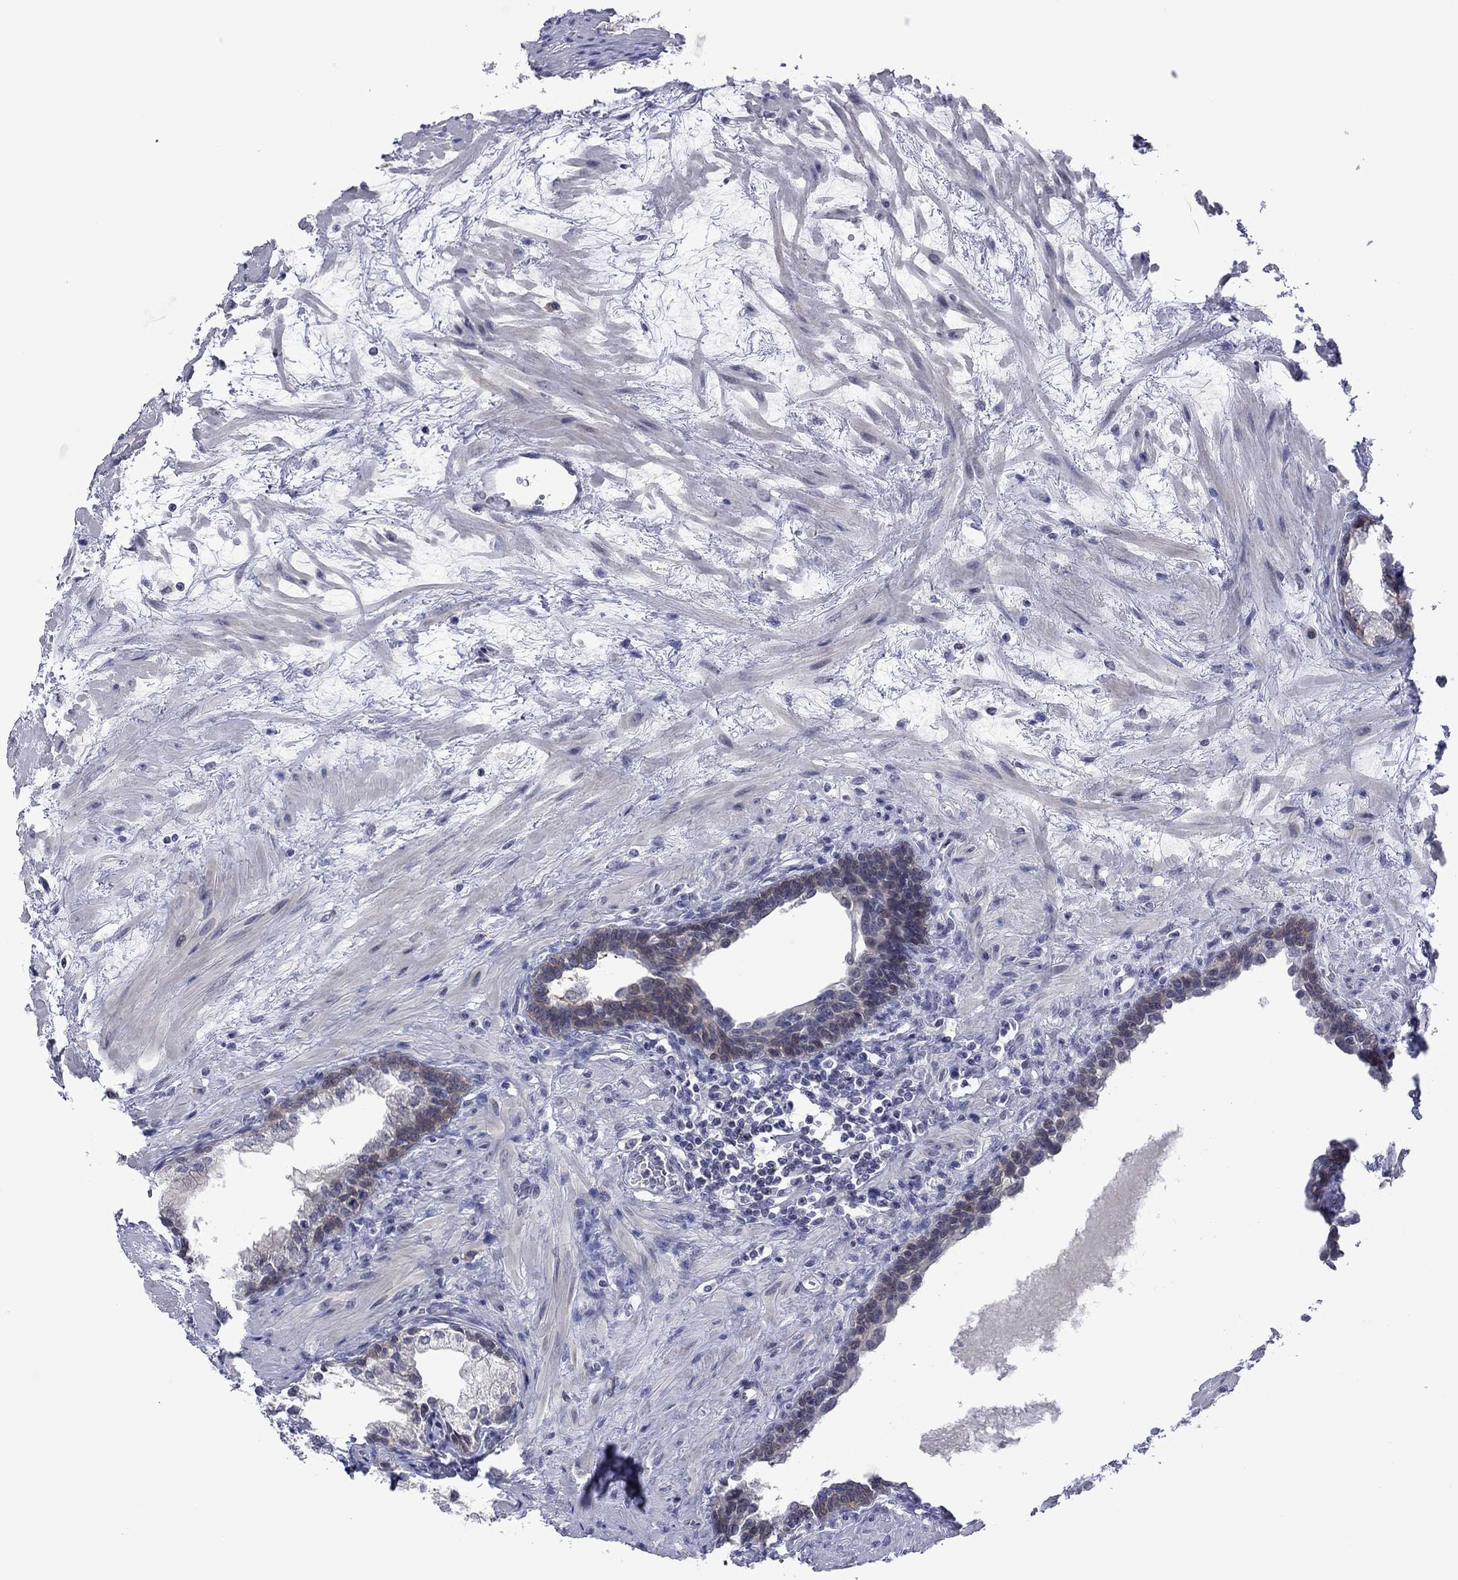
{"staining": {"intensity": "weak", "quantity": "<25%", "location": "cytoplasmic/membranous"}, "tissue": "prostate", "cell_type": "Glandular cells", "image_type": "normal", "snomed": [{"axis": "morphology", "description": "Normal tissue, NOS"}, {"axis": "topography", "description": "Prostate"}], "caption": "An immunohistochemistry image of normal prostate is shown. There is no staining in glandular cells of prostate. The staining is performed using DAB brown chromogen with nuclei counter-stained in using hematoxylin.", "gene": "POU5F2", "patient": {"sex": "male", "age": 63}}